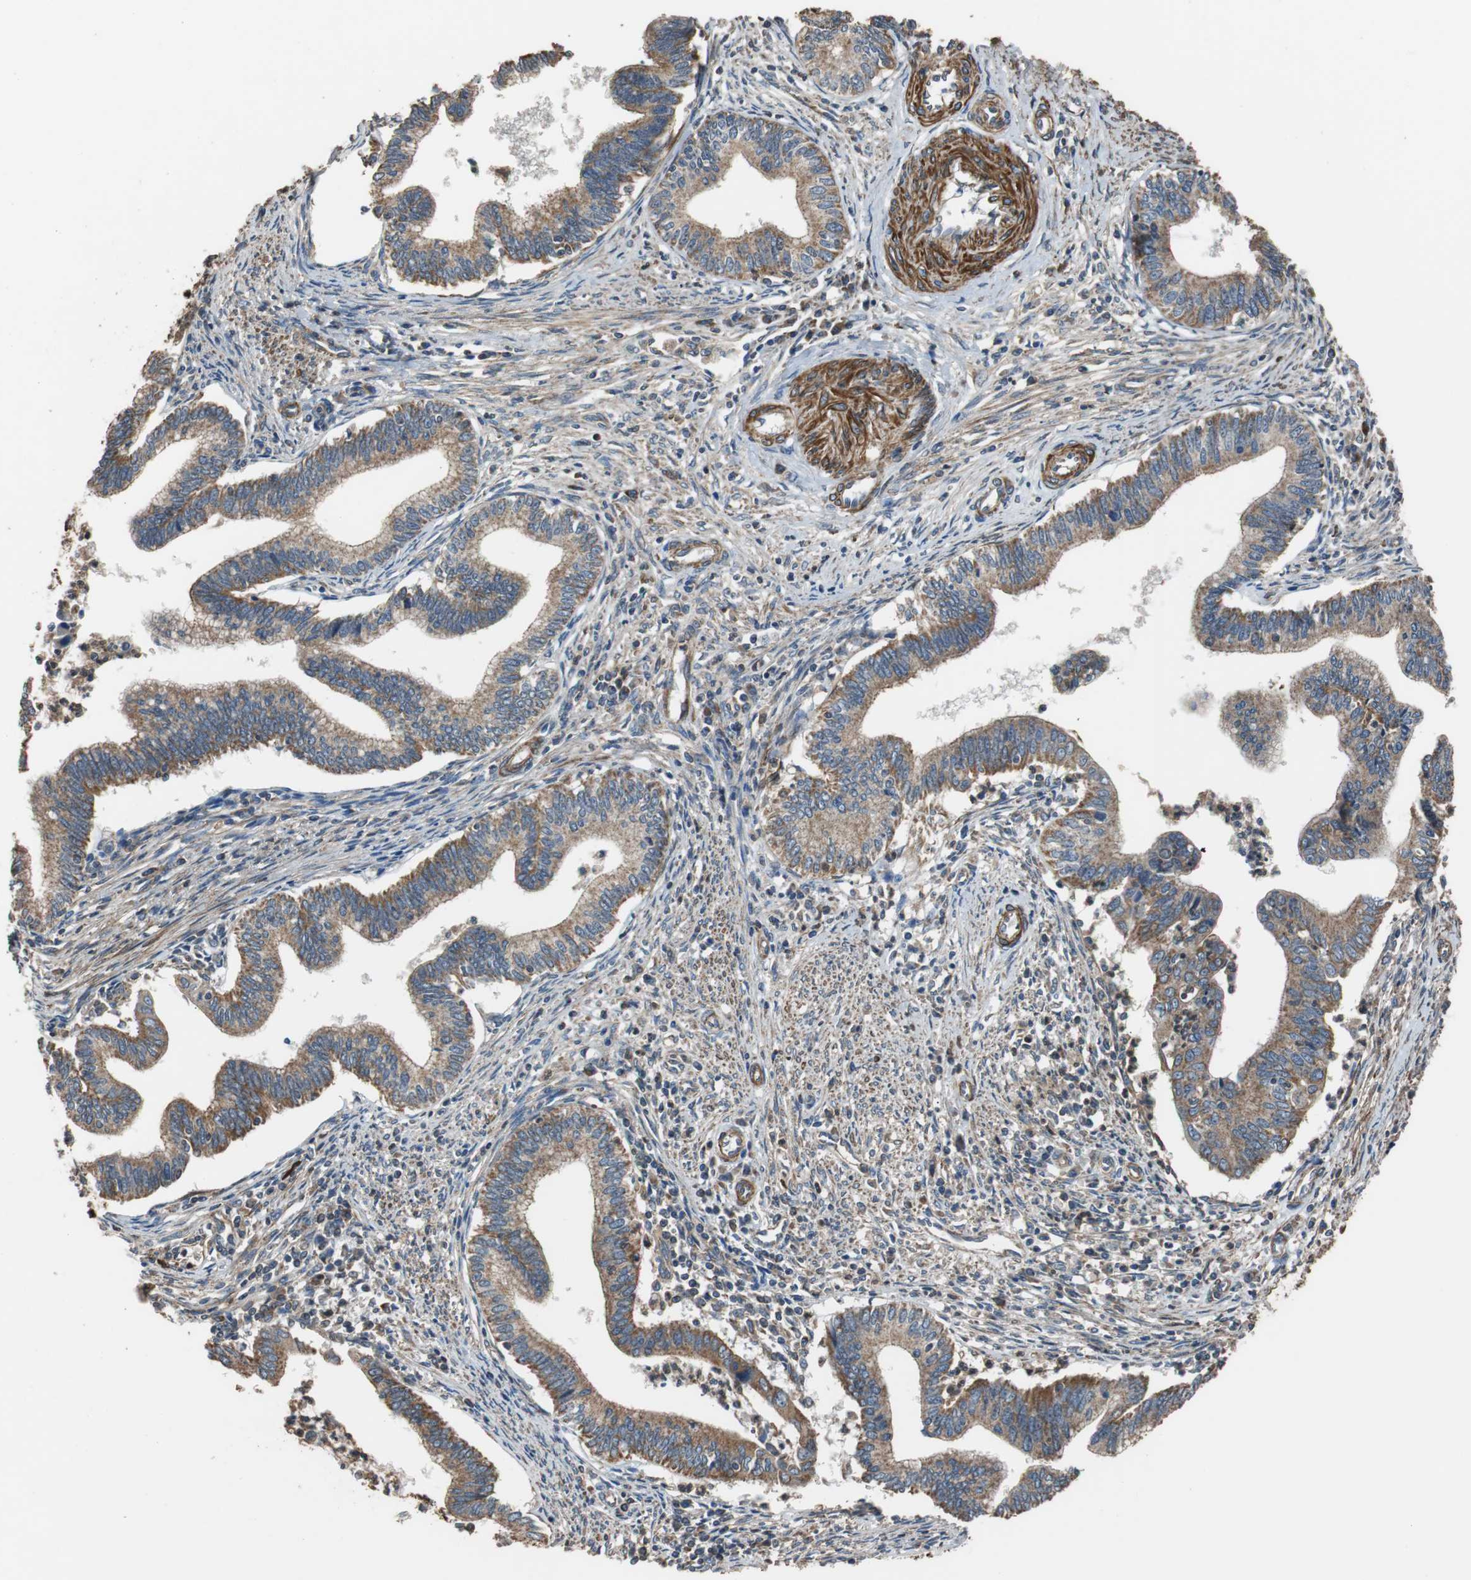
{"staining": {"intensity": "moderate", "quantity": ">75%", "location": "cytoplasmic/membranous"}, "tissue": "cervical cancer", "cell_type": "Tumor cells", "image_type": "cancer", "snomed": [{"axis": "morphology", "description": "Adenocarcinoma, NOS"}, {"axis": "topography", "description": "Cervix"}], "caption": "Cervical cancer tissue displays moderate cytoplasmic/membranous positivity in approximately >75% of tumor cells", "gene": "PITRM1", "patient": {"sex": "female", "age": 36}}